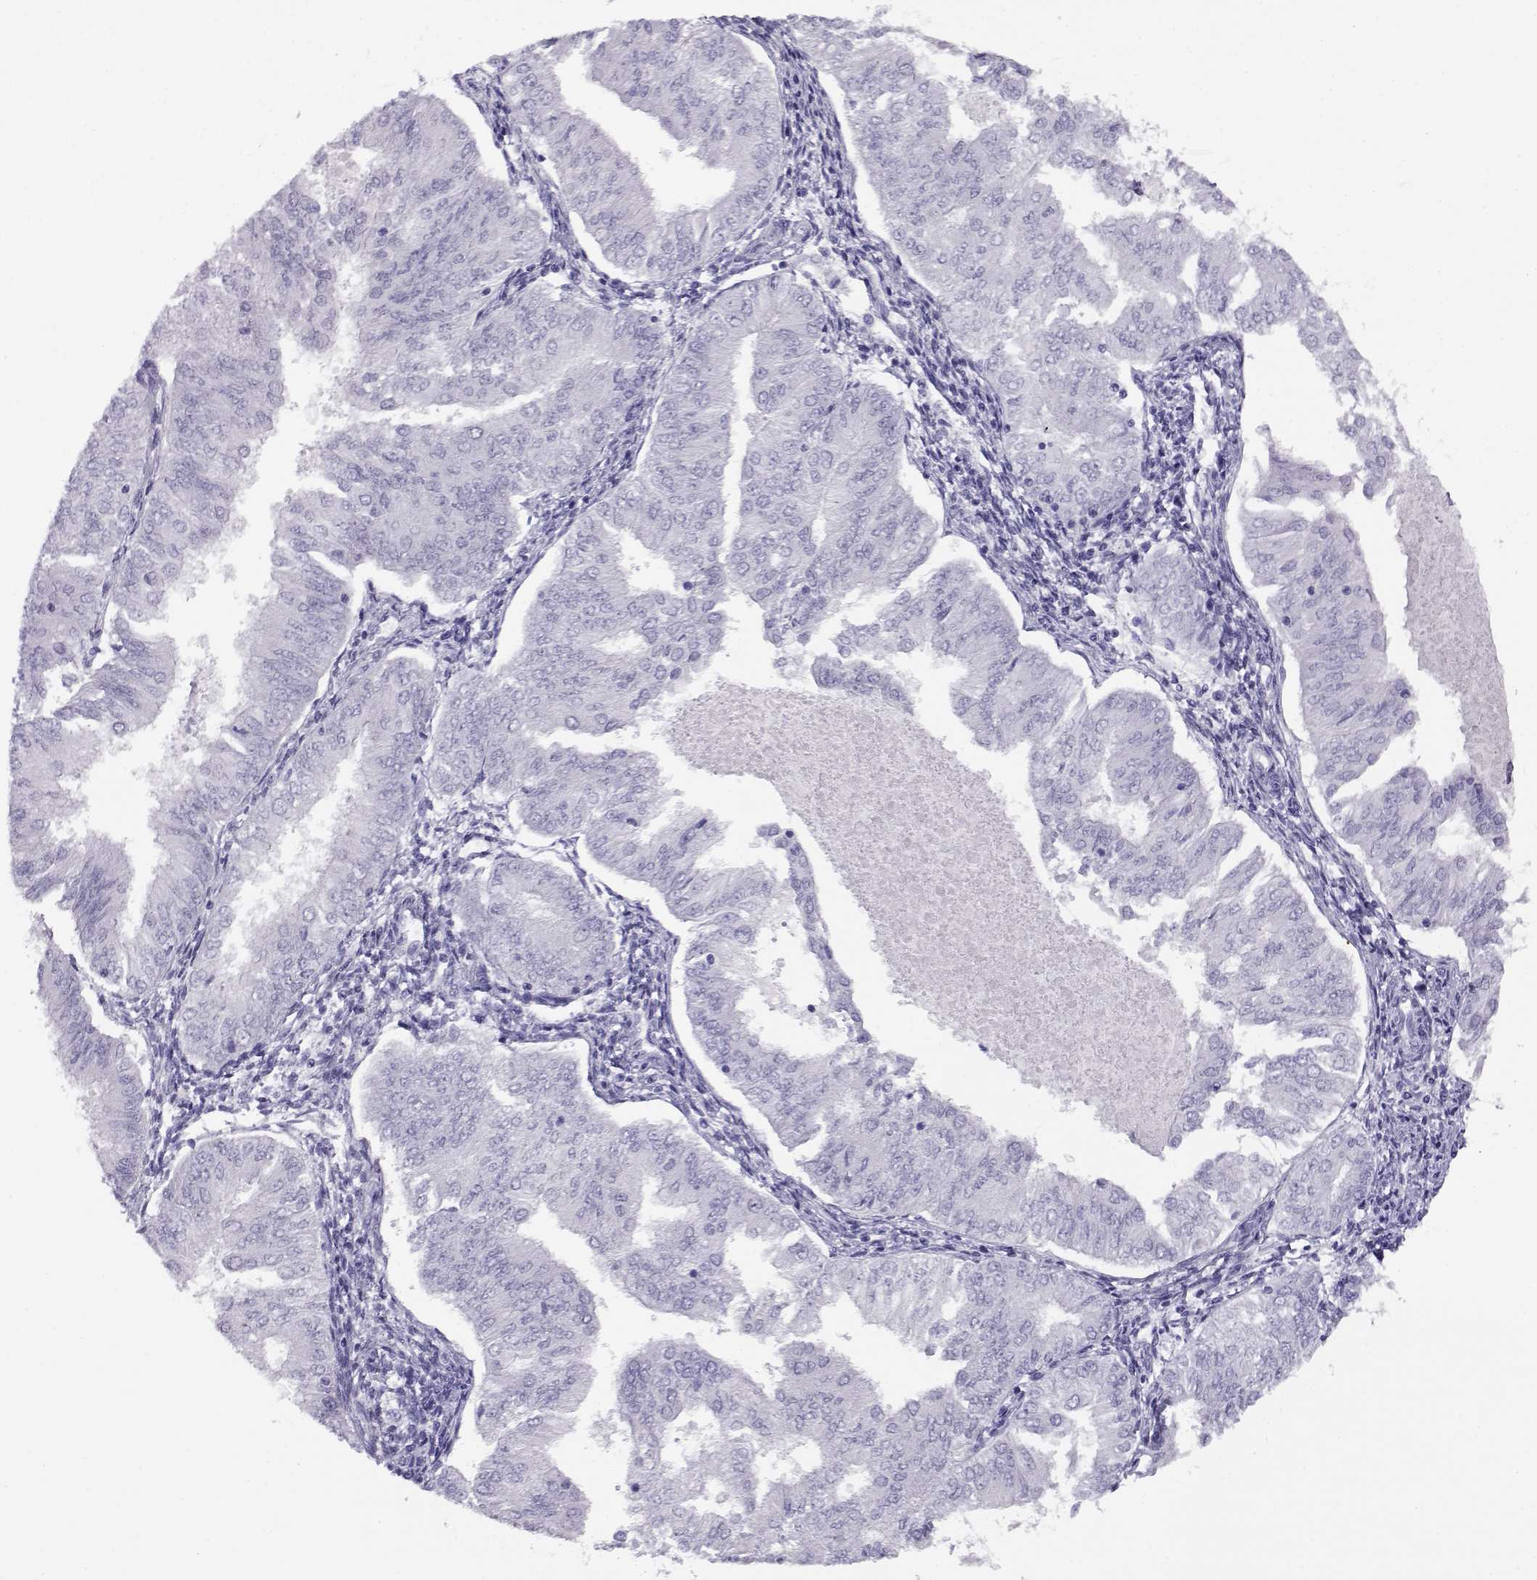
{"staining": {"intensity": "negative", "quantity": "none", "location": "none"}, "tissue": "endometrial cancer", "cell_type": "Tumor cells", "image_type": "cancer", "snomed": [{"axis": "morphology", "description": "Adenocarcinoma, NOS"}, {"axis": "topography", "description": "Endometrium"}], "caption": "The micrograph reveals no significant expression in tumor cells of adenocarcinoma (endometrial).", "gene": "RHOXF2", "patient": {"sex": "female", "age": 53}}